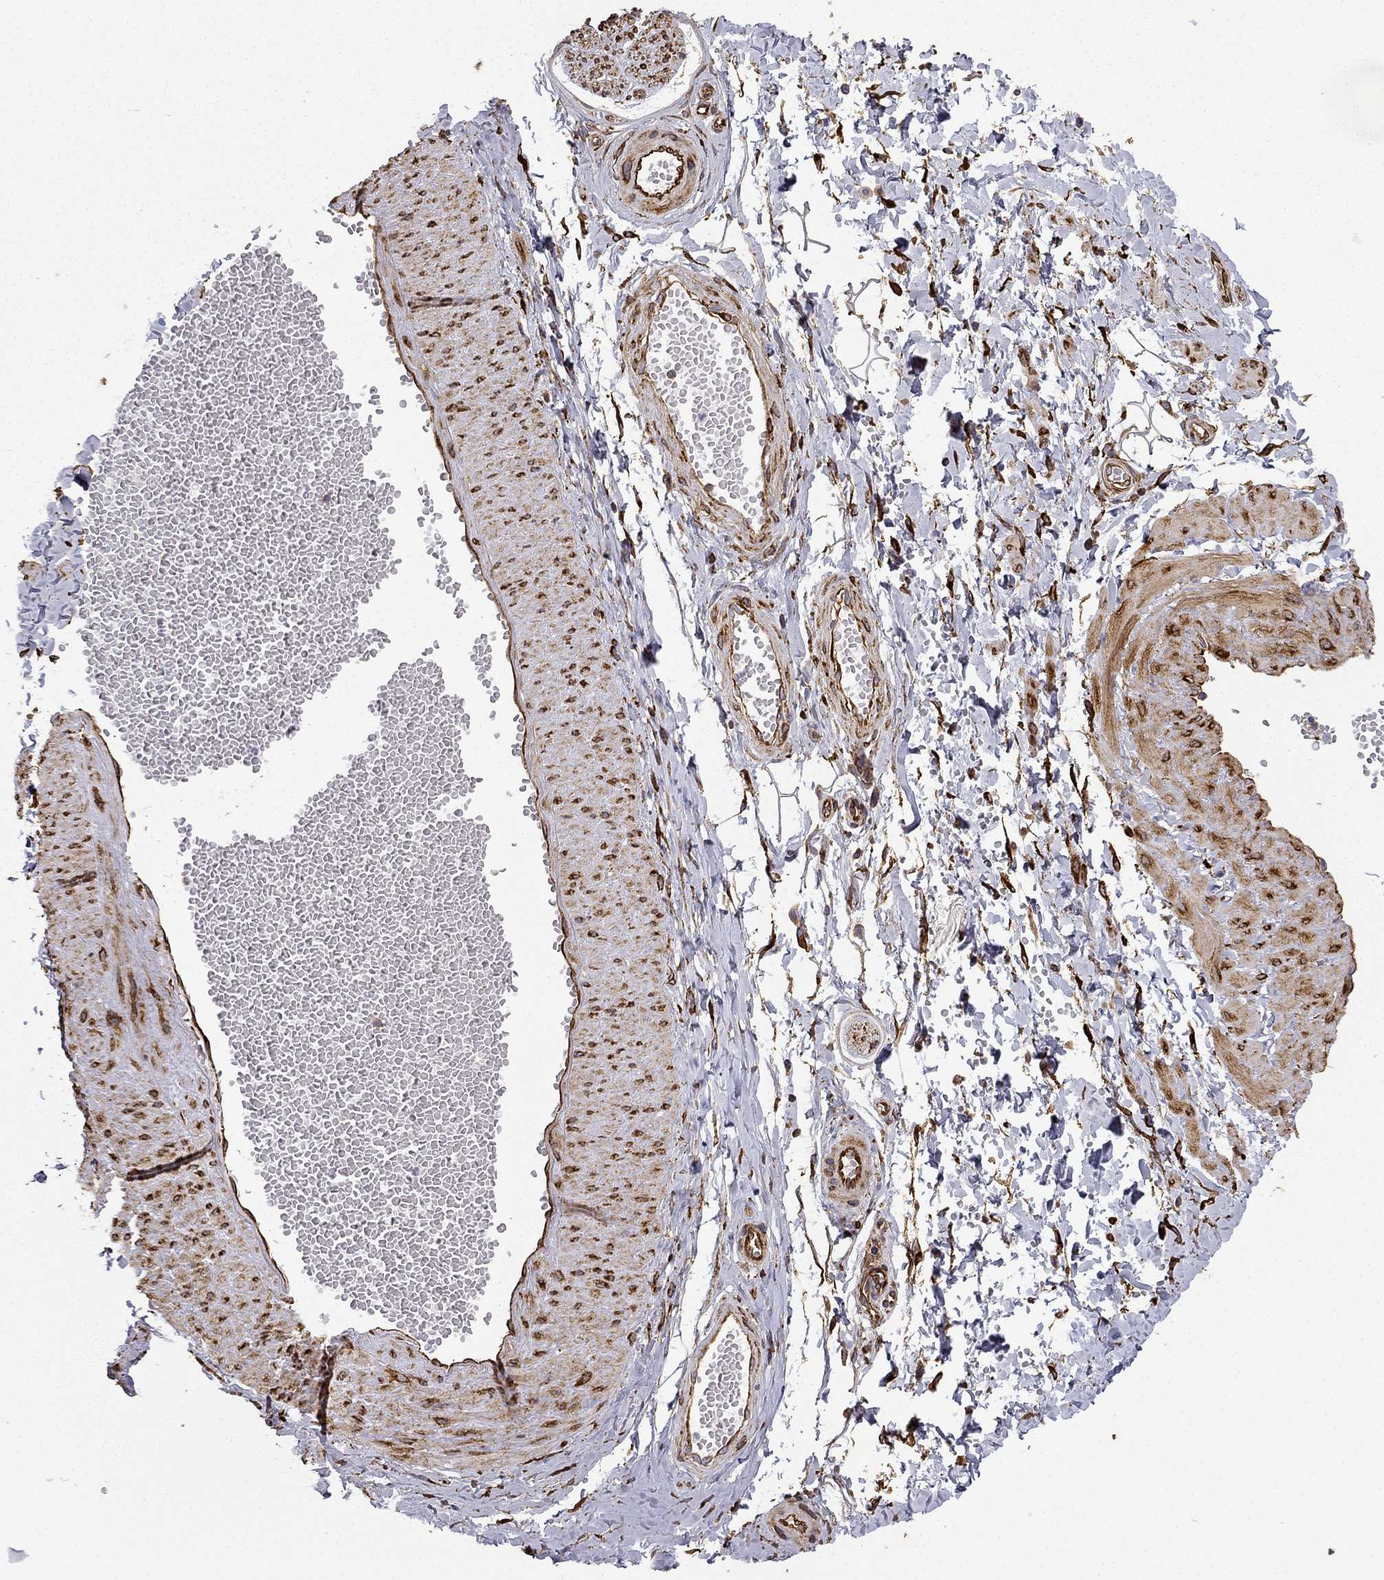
{"staining": {"intensity": "negative", "quantity": "none", "location": "none"}, "tissue": "adipose tissue", "cell_type": "Adipocytes", "image_type": "normal", "snomed": [{"axis": "morphology", "description": "Normal tissue, NOS"}, {"axis": "topography", "description": "Smooth muscle"}, {"axis": "topography", "description": "Peripheral nerve tissue"}], "caption": "An IHC photomicrograph of unremarkable adipose tissue is shown. There is no staining in adipocytes of adipose tissue.", "gene": "MAP4", "patient": {"sex": "male", "age": 22}}